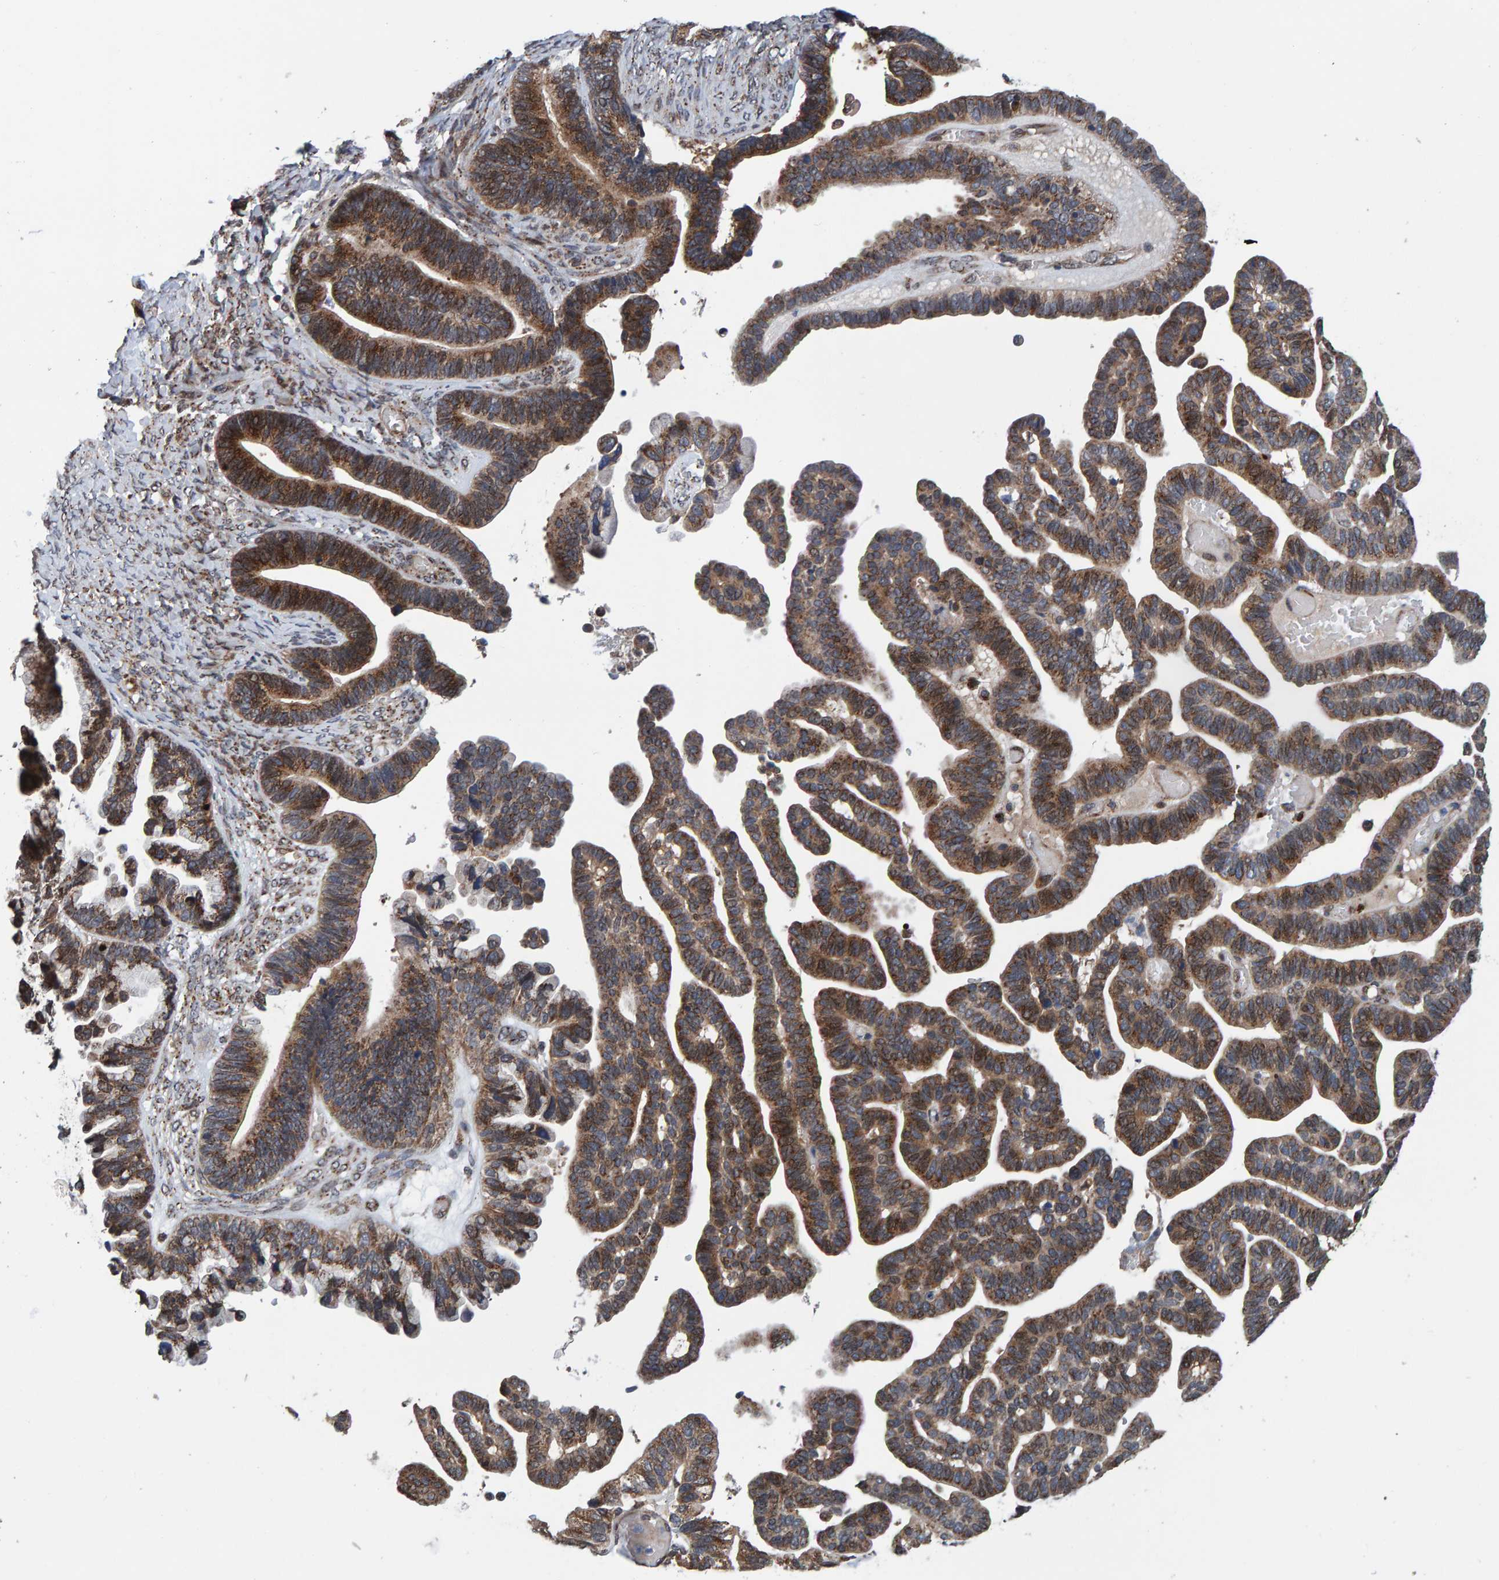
{"staining": {"intensity": "moderate", "quantity": ">75%", "location": "cytoplasmic/membranous"}, "tissue": "ovarian cancer", "cell_type": "Tumor cells", "image_type": "cancer", "snomed": [{"axis": "morphology", "description": "Cystadenocarcinoma, serous, NOS"}, {"axis": "topography", "description": "Ovary"}], "caption": "About >75% of tumor cells in human ovarian serous cystadenocarcinoma show moderate cytoplasmic/membranous protein expression as visualized by brown immunohistochemical staining.", "gene": "CCDC25", "patient": {"sex": "female", "age": 56}}